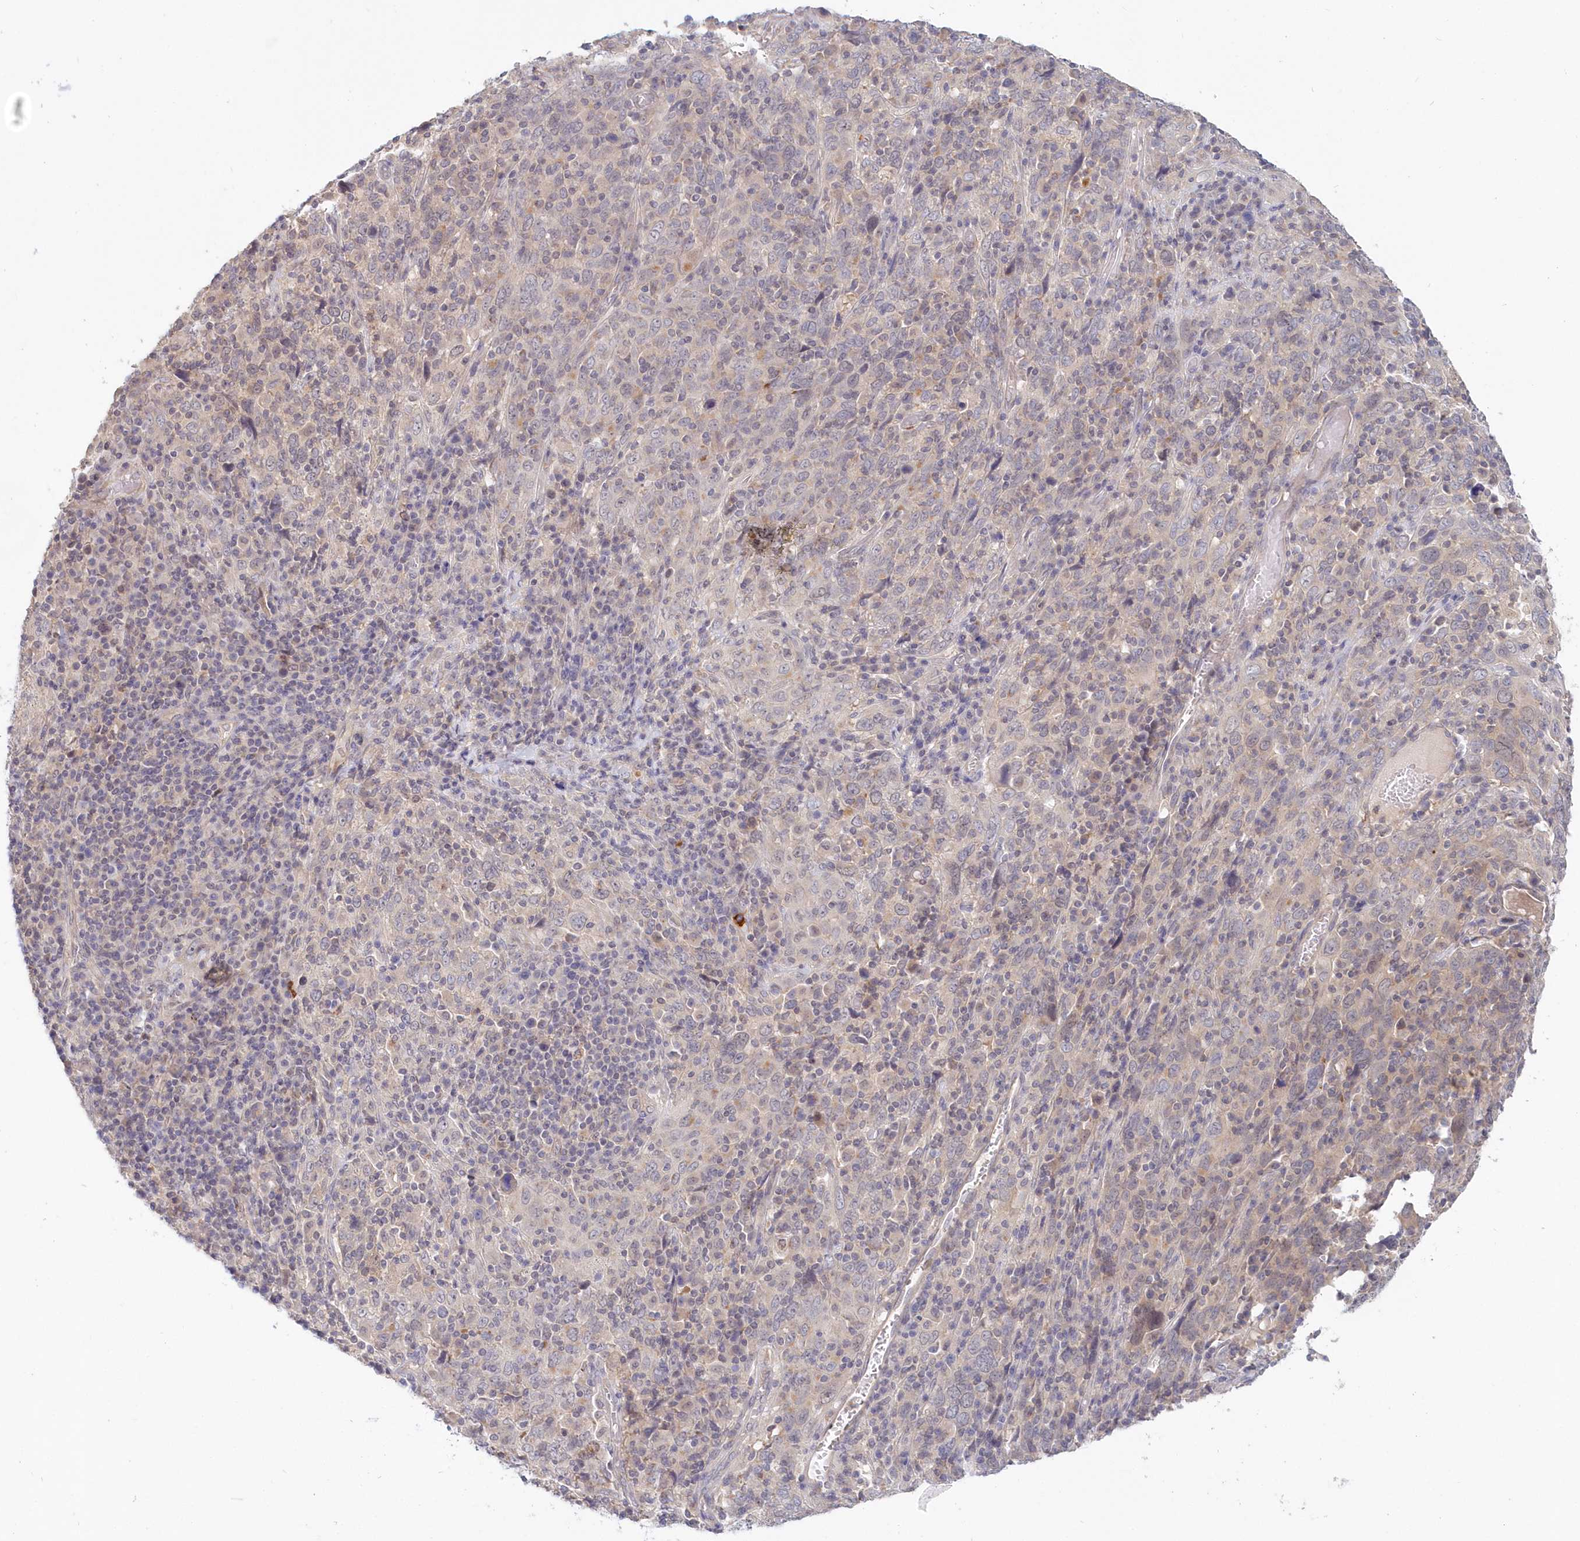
{"staining": {"intensity": "negative", "quantity": "none", "location": "none"}, "tissue": "cervical cancer", "cell_type": "Tumor cells", "image_type": "cancer", "snomed": [{"axis": "morphology", "description": "Squamous cell carcinoma, NOS"}, {"axis": "topography", "description": "Cervix"}], "caption": "Immunohistochemistry (IHC) of human cervical cancer (squamous cell carcinoma) exhibits no expression in tumor cells.", "gene": "KATNA1", "patient": {"sex": "female", "age": 46}}